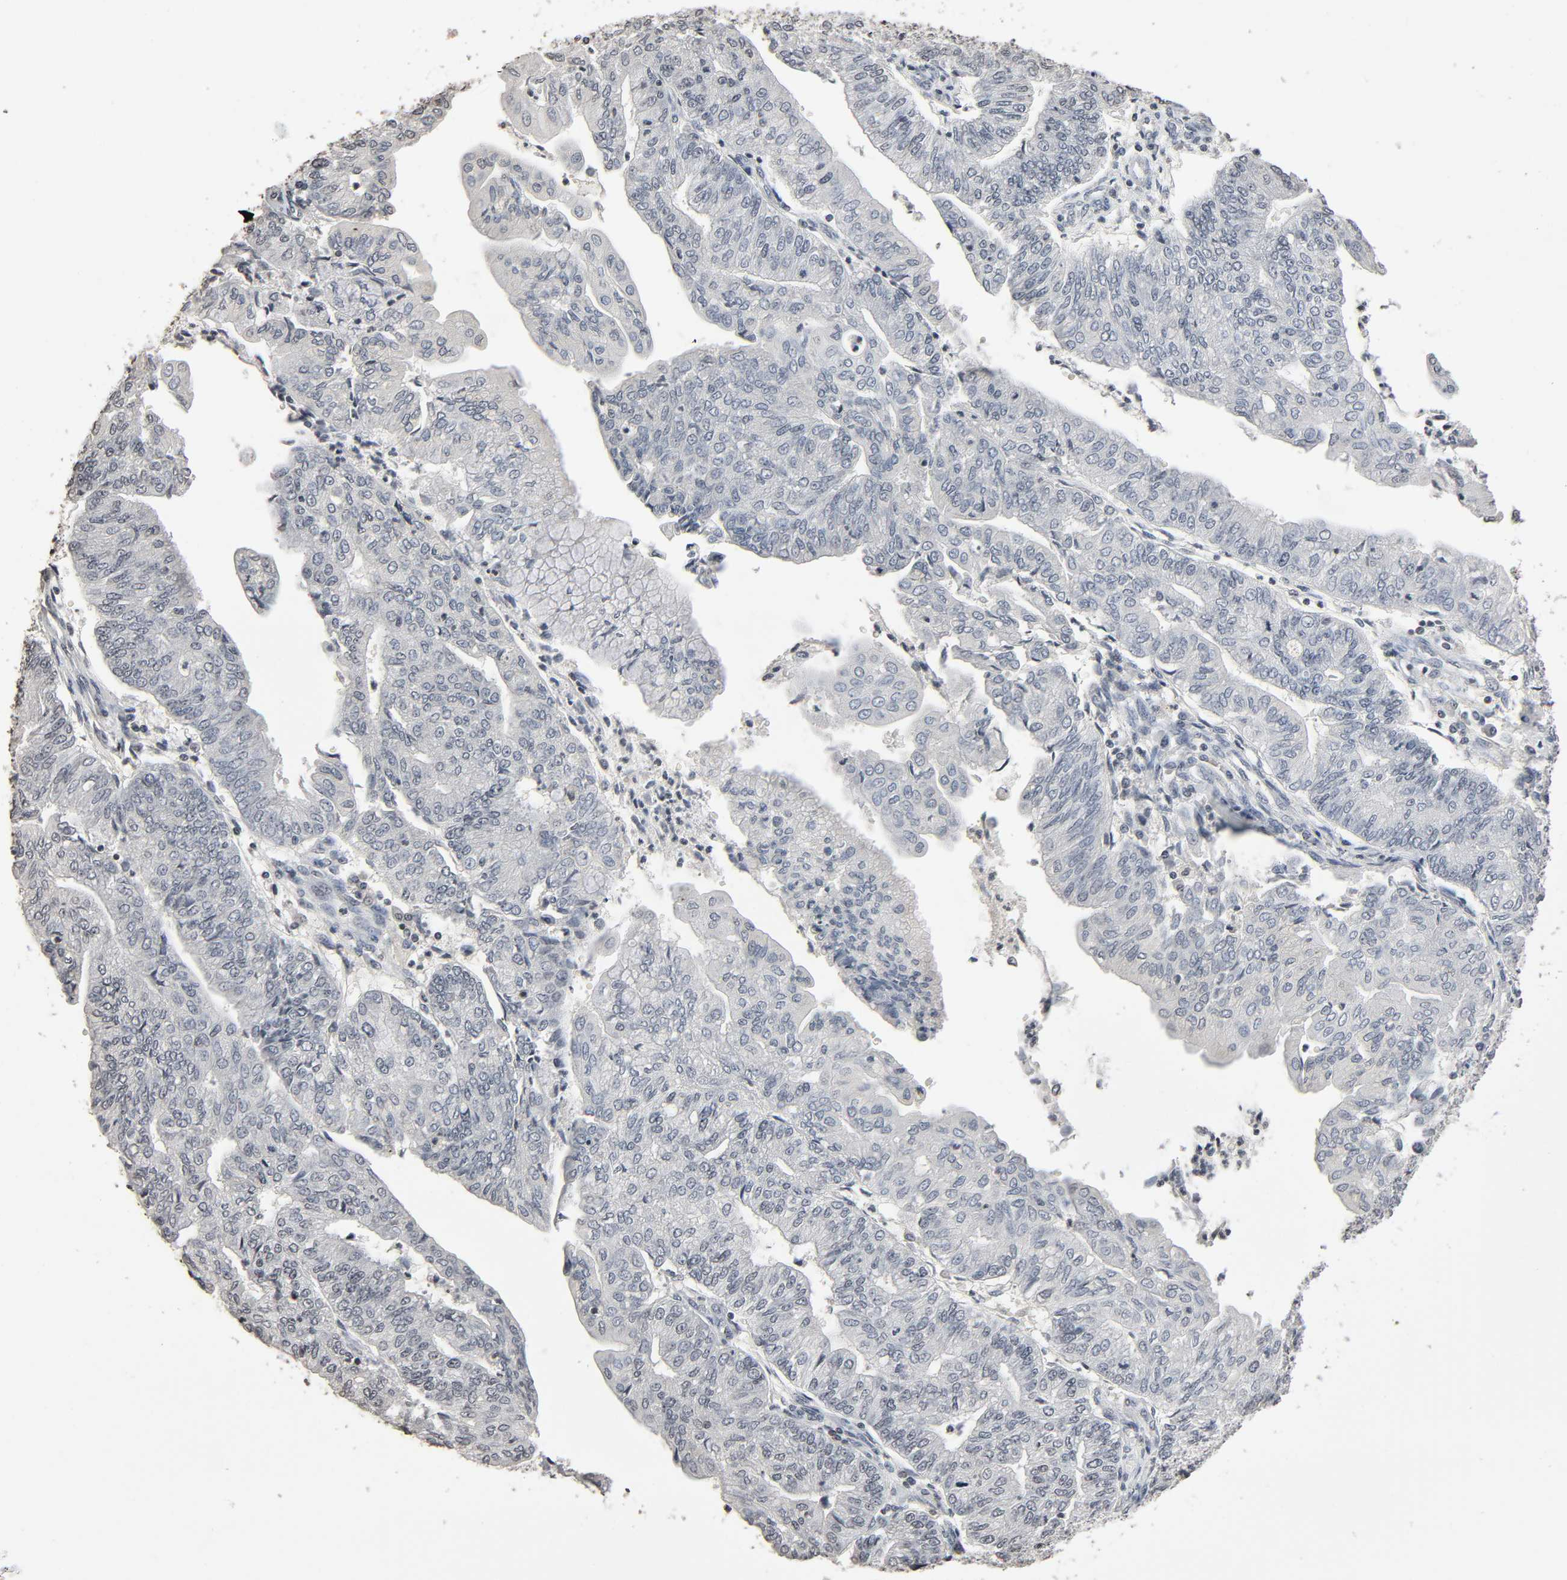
{"staining": {"intensity": "negative", "quantity": "none", "location": "none"}, "tissue": "endometrial cancer", "cell_type": "Tumor cells", "image_type": "cancer", "snomed": [{"axis": "morphology", "description": "Adenocarcinoma, NOS"}, {"axis": "topography", "description": "Endometrium"}], "caption": "DAB immunohistochemical staining of human adenocarcinoma (endometrial) shows no significant expression in tumor cells. (DAB (3,3'-diaminobenzidine) IHC, high magnification).", "gene": "STK4", "patient": {"sex": "female", "age": 59}}